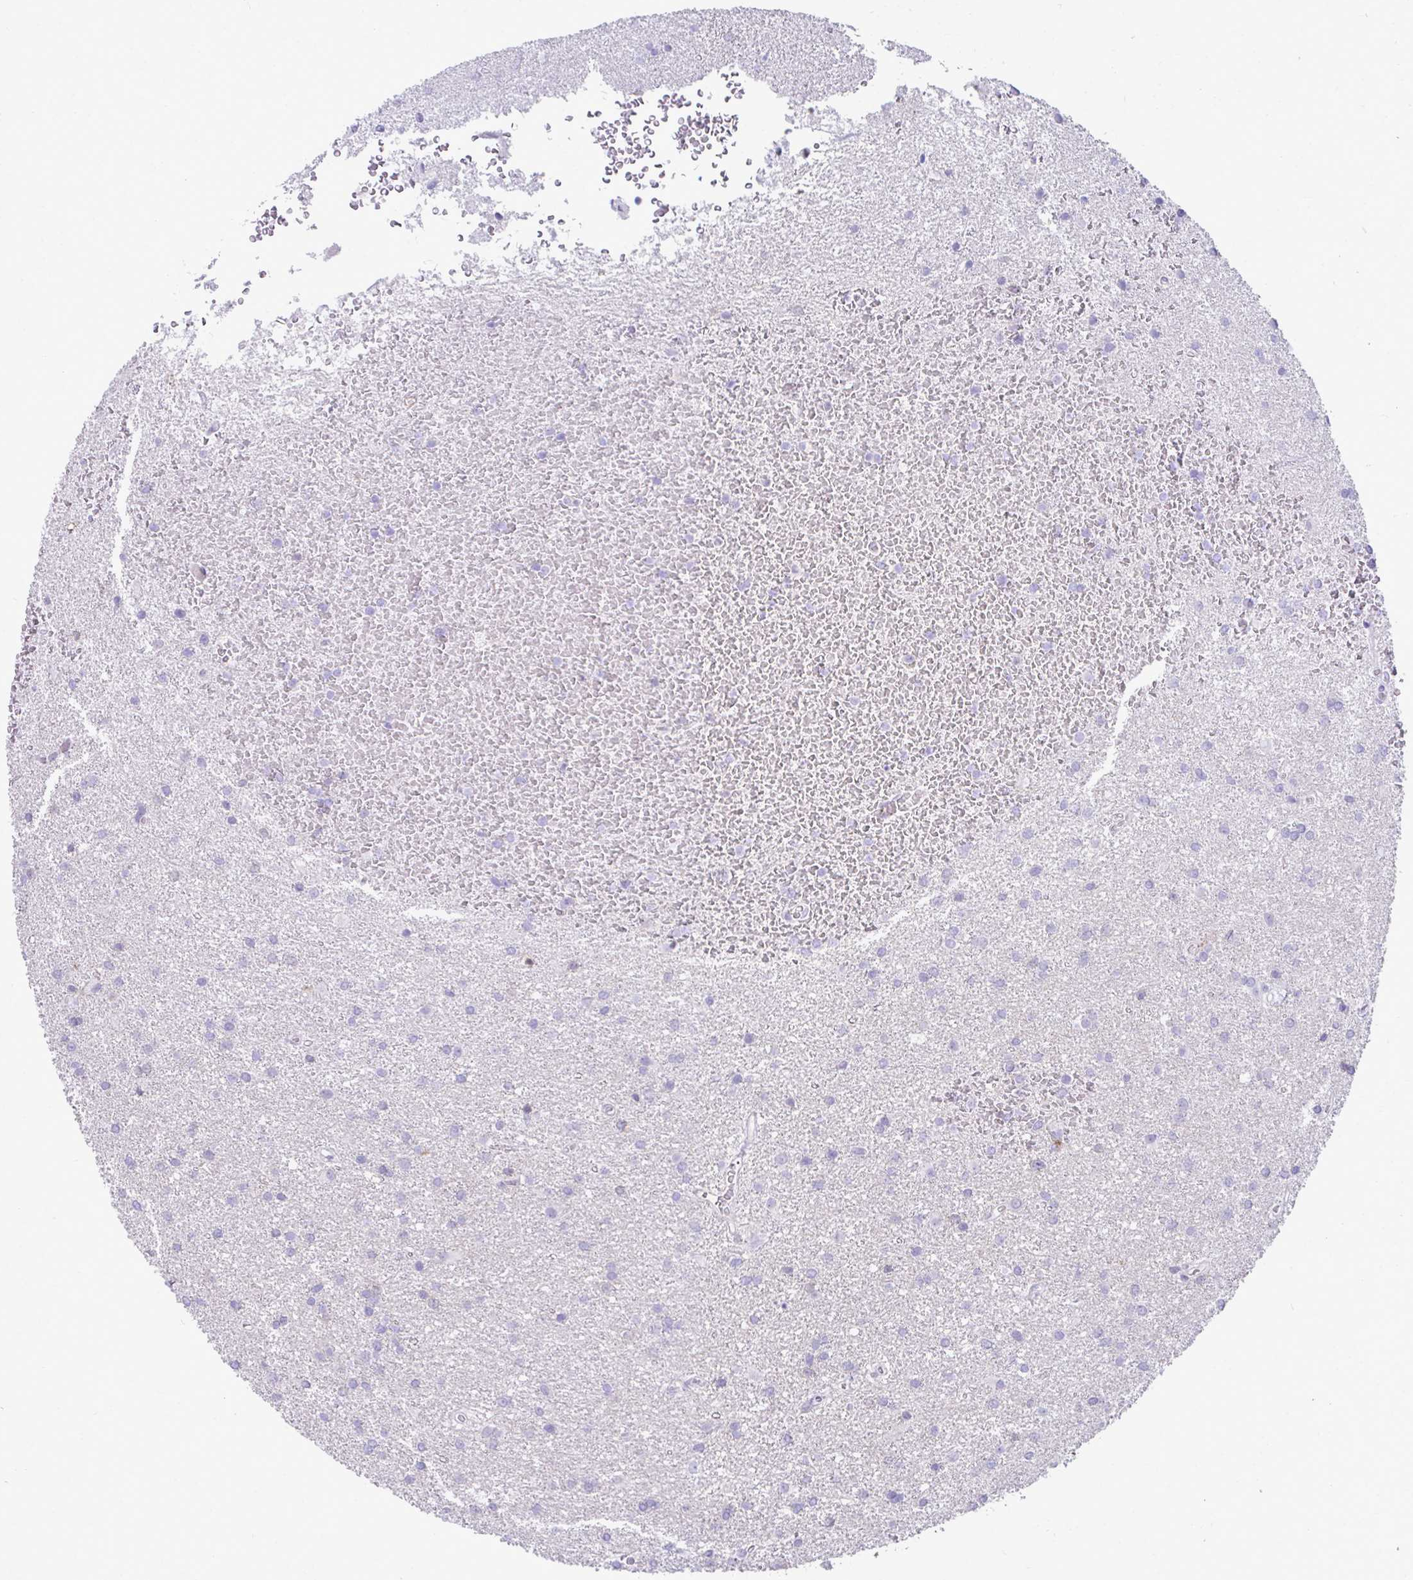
{"staining": {"intensity": "negative", "quantity": "none", "location": "none"}, "tissue": "glioma", "cell_type": "Tumor cells", "image_type": "cancer", "snomed": [{"axis": "morphology", "description": "Glioma, malignant, High grade"}, {"axis": "topography", "description": "Brain"}], "caption": "Immunohistochemistry (IHC) photomicrograph of glioma stained for a protein (brown), which displays no expression in tumor cells.", "gene": "OR7A5", "patient": {"sex": "female", "age": 50}}